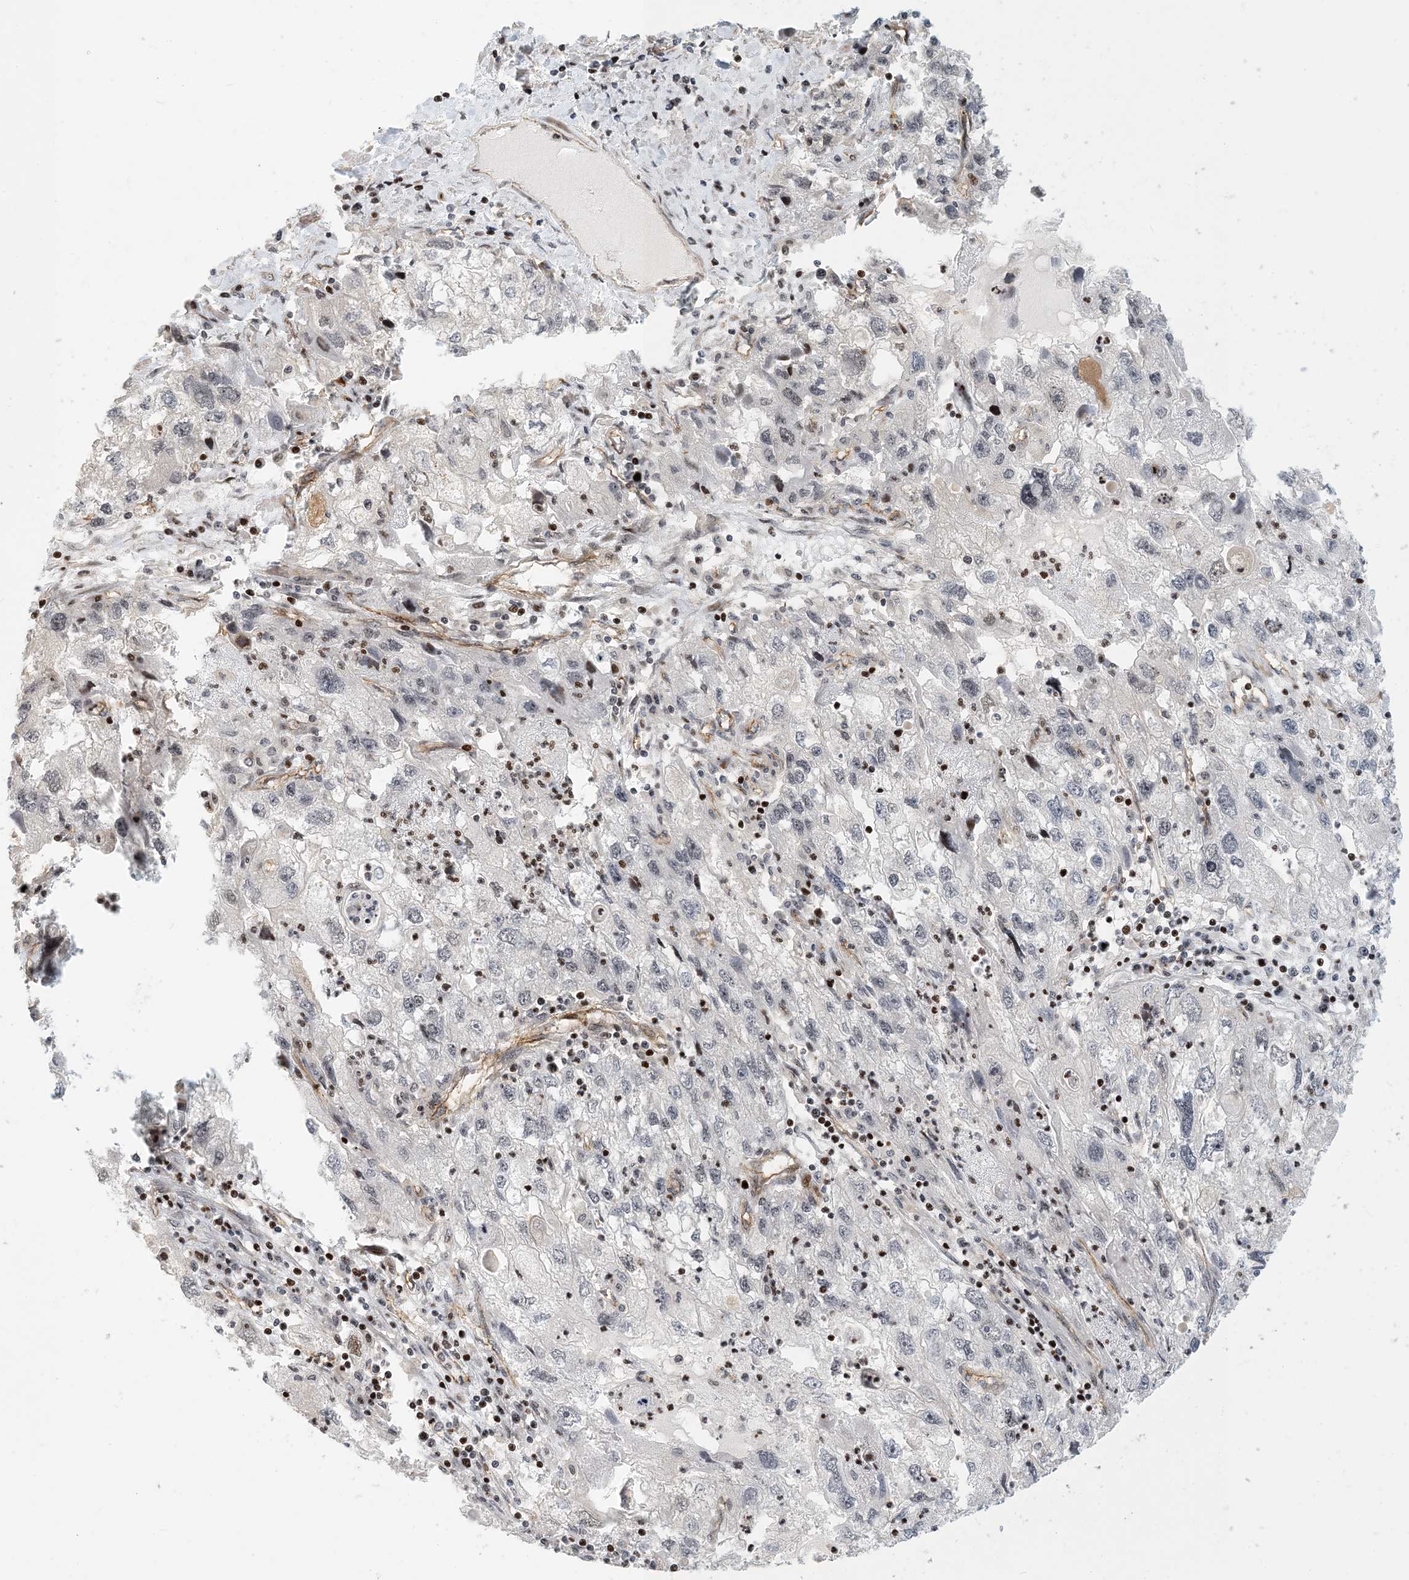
{"staining": {"intensity": "negative", "quantity": "none", "location": "none"}, "tissue": "endometrial cancer", "cell_type": "Tumor cells", "image_type": "cancer", "snomed": [{"axis": "morphology", "description": "Adenocarcinoma, NOS"}, {"axis": "topography", "description": "Endometrium"}], "caption": "This is an immunohistochemistry (IHC) micrograph of endometrial cancer. There is no staining in tumor cells.", "gene": "MAPKBP1", "patient": {"sex": "female", "age": 49}}